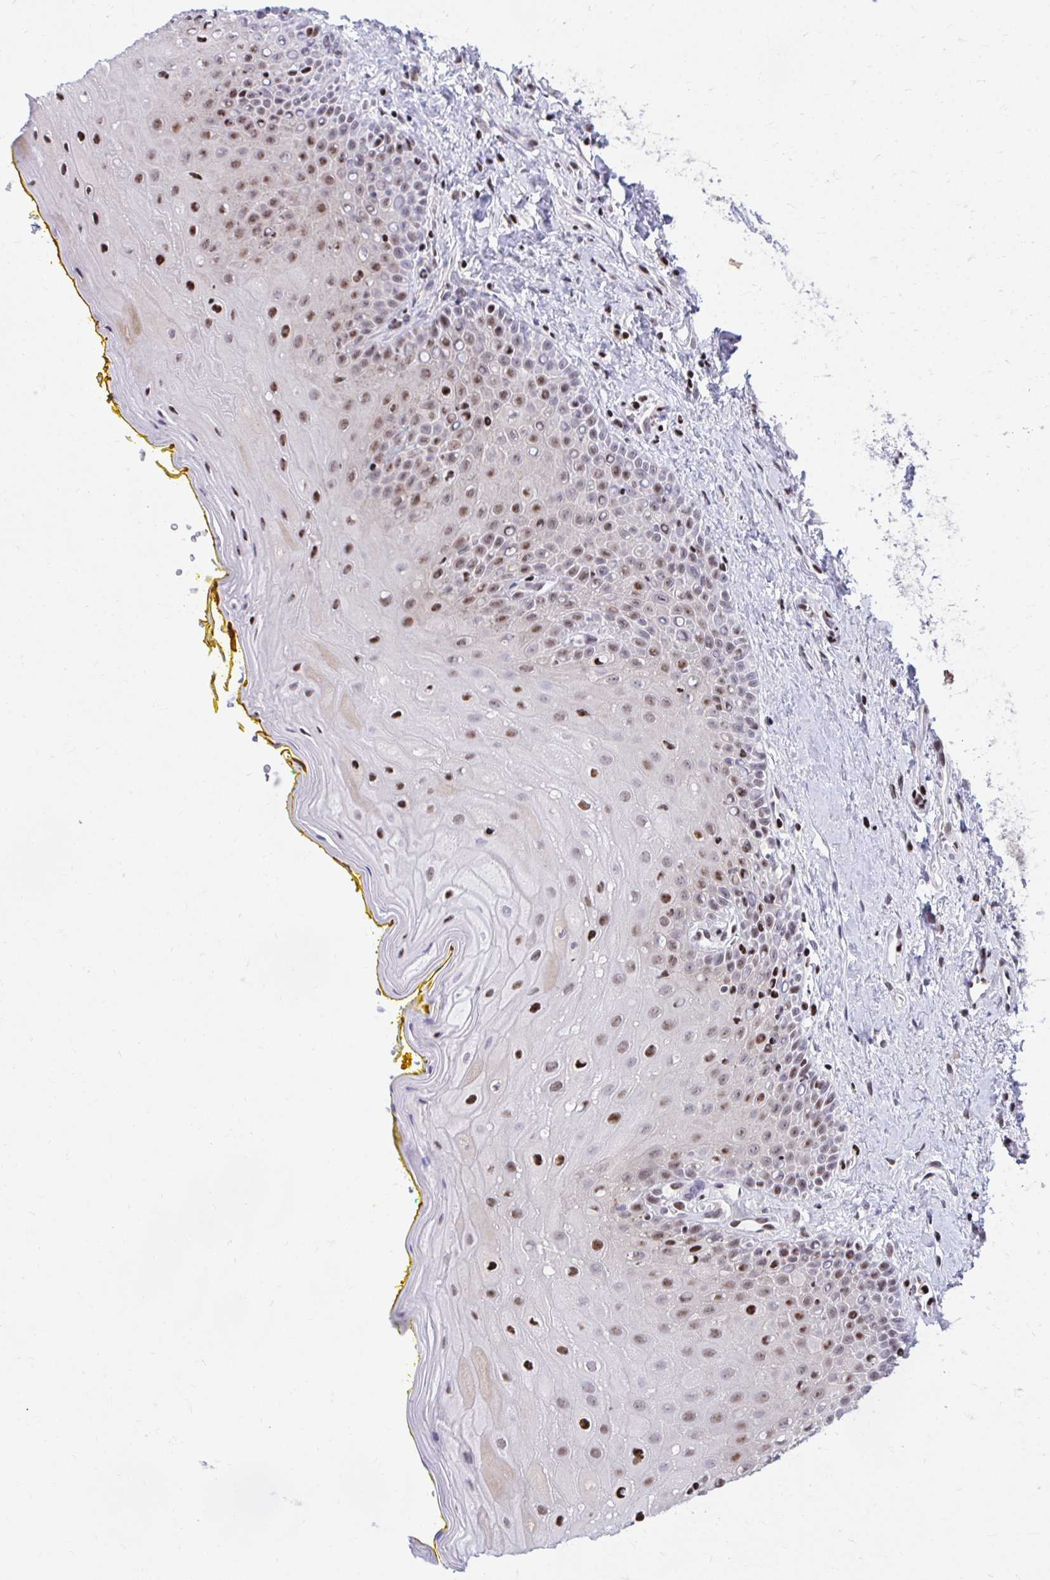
{"staining": {"intensity": "strong", "quantity": "25%-75%", "location": "nuclear"}, "tissue": "oral mucosa", "cell_type": "Squamous epithelial cells", "image_type": "normal", "snomed": [{"axis": "morphology", "description": "Normal tissue, NOS"}, {"axis": "morphology", "description": "Squamous cell carcinoma, NOS"}, {"axis": "topography", "description": "Oral tissue"}, {"axis": "topography", "description": "Head-Neck"}], "caption": "Unremarkable oral mucosa shows strong nuclear expression in approximately 25%-75% of squamous epithelial cells, visualized by immunohistochemistry. (DAB IHC, brown staining for protein, blue staining for nuclei).", "gene": "C14orf39", "patient": {"sex": "female", "age": 70}}